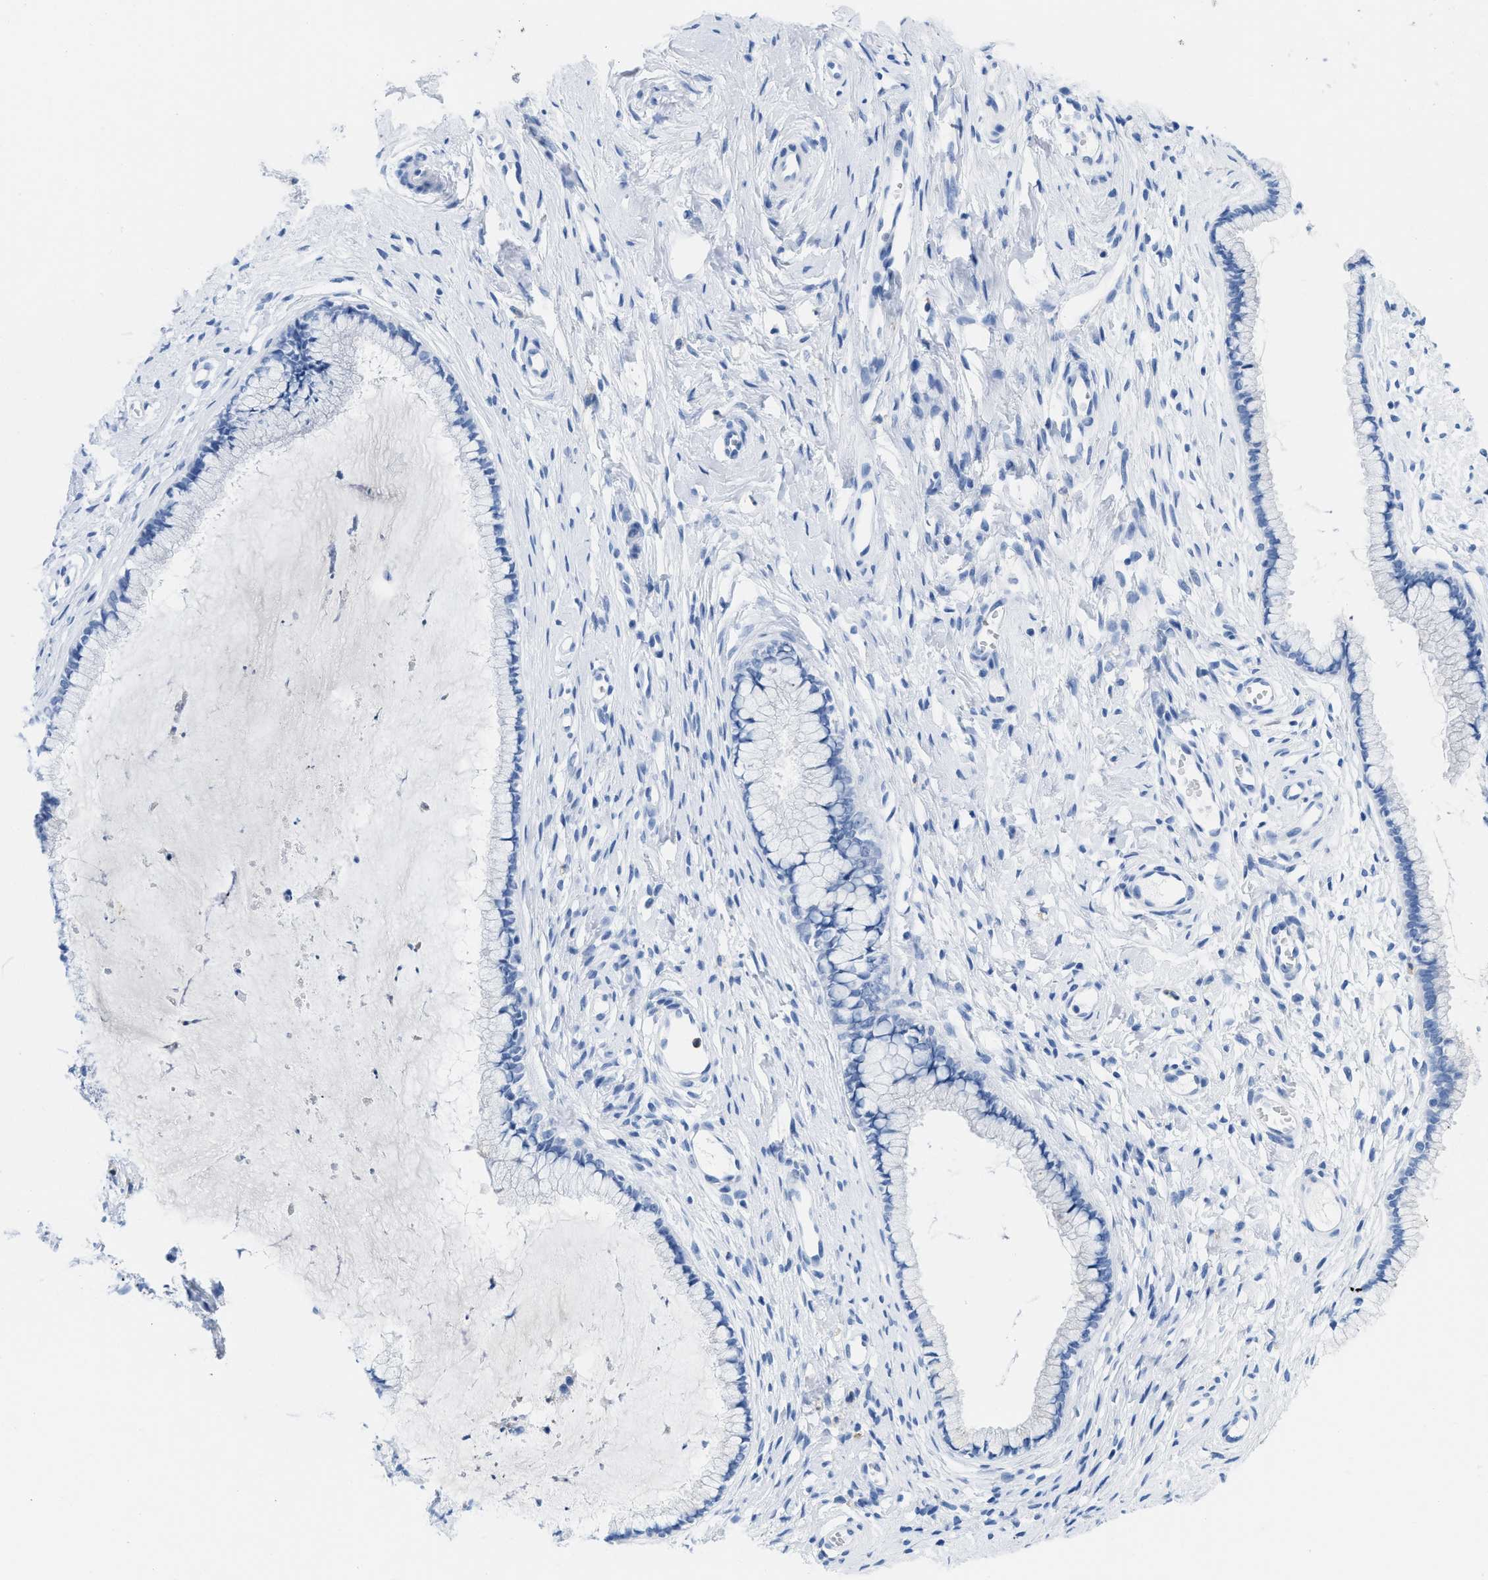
{"staining": {"intensity": "negative", "quantity": "none", "location": "none"}, "tissue": "cervix", "cell_type": "Glandular cells", "image_type": "normal", "snomed": [{"axis": "morphology", "description": "Normal tissue, NOS"}, {"axis": "topography", "description": "Cervix"}], "caption": "Immunohistochemical staining of normal human cervix demonstrates no significant staining in glandular cells. (DAB IHC with hematoxylin counter stain).", "gene": "CR1", "patient": {"sex": "female", "age": 65}}